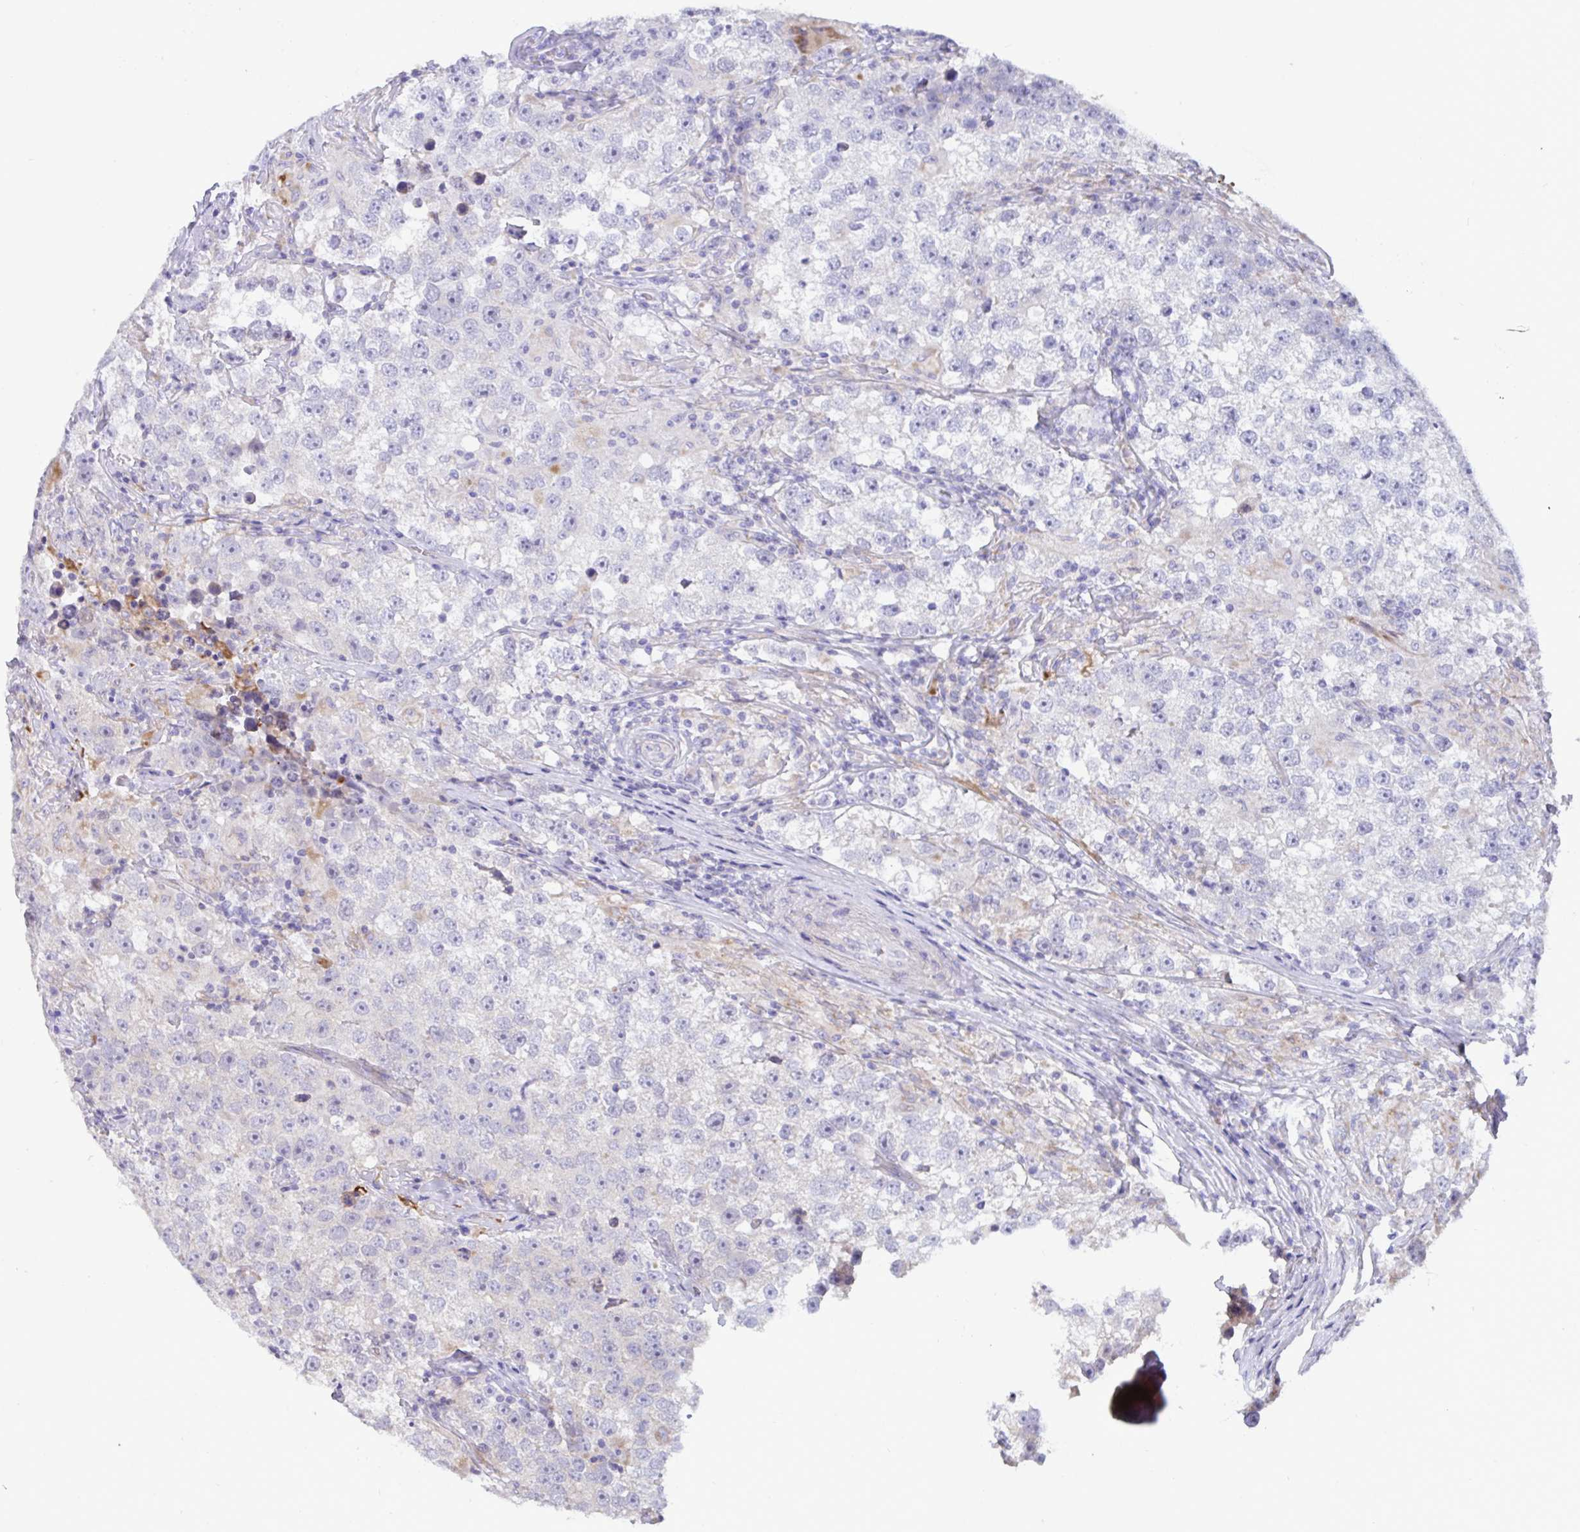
{"staining": {"intensity": "negative", "quantity": "none", "location": "none"}, "tissue": "testis cancer", "cell_type": "Tumor cells", "image_type": "cancer", "snomed": [{"axis": "morphology", "description": "Seminoma, NOS"}, {"axis": "topography", "description": "Testis"}], "caption": "Human testis seminoma stained for a protein using immunohistochemistry displays no expression in tumor cells.", "gene": "DTX3", "patient": {"sex": "male", "age": 46}}